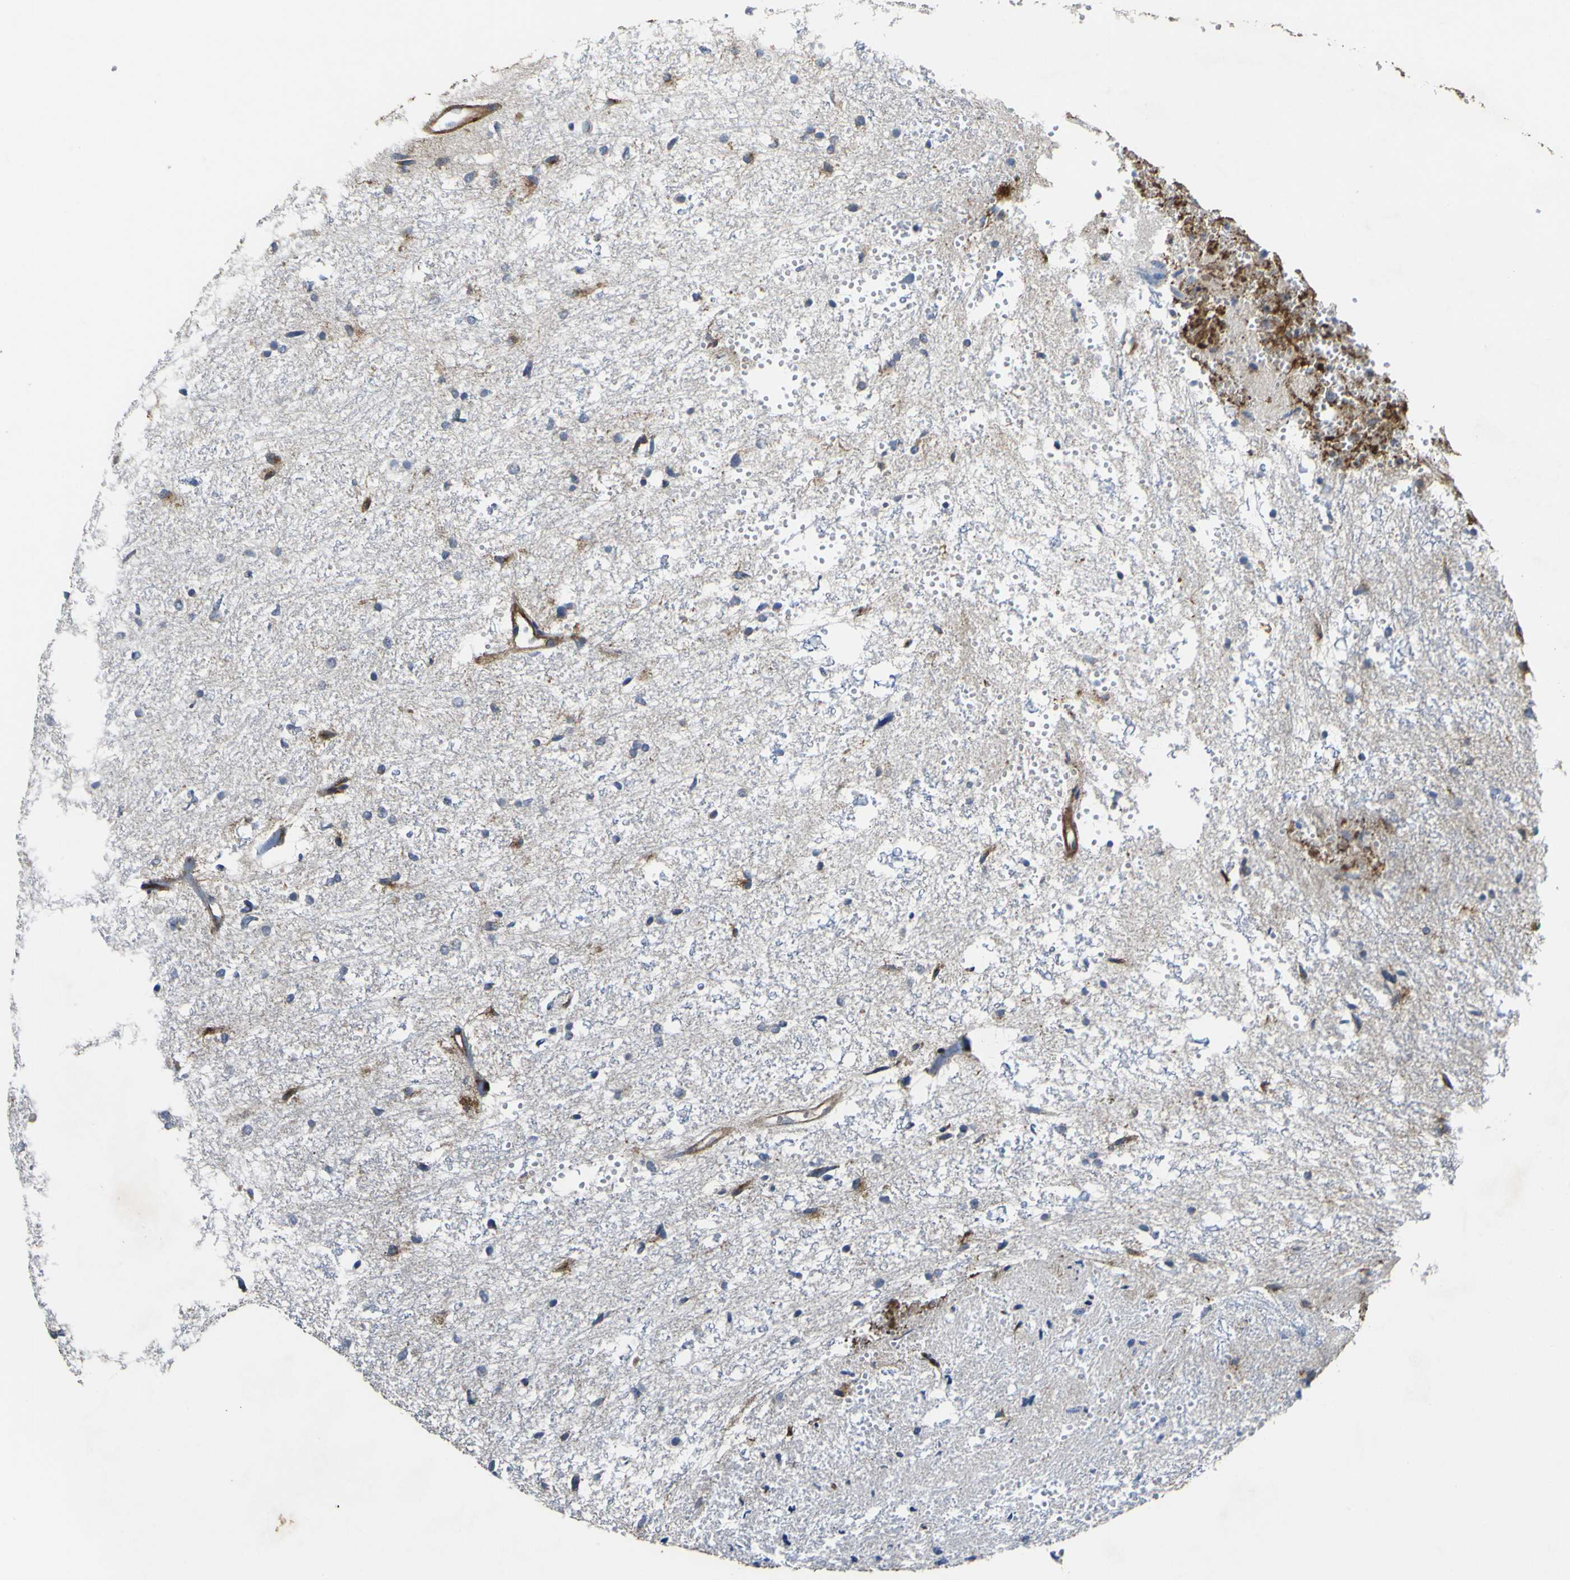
{"staining": {"intensity": "moderate", "quantity": "25%-75%", "location": "cytoplasmic/membranous"}, "tissue": "glioma", "cell_type": "Tumor cells", "image_type": "cancer", "snomed": [{"axis": "morphology", "description": "Glioma, malignant, High grade"}, {"axis": "topography", "description": "Brain"}], "caption": "IHC image of human malignant glioma (high-grade) stained for a protein (brown), which reveals medium levels of moderate cytoplasmic/membranous expression in about 25%-75% of tumor cells.", "gene": "ECE1", "patient": {"sex": "female", "age": 59}}